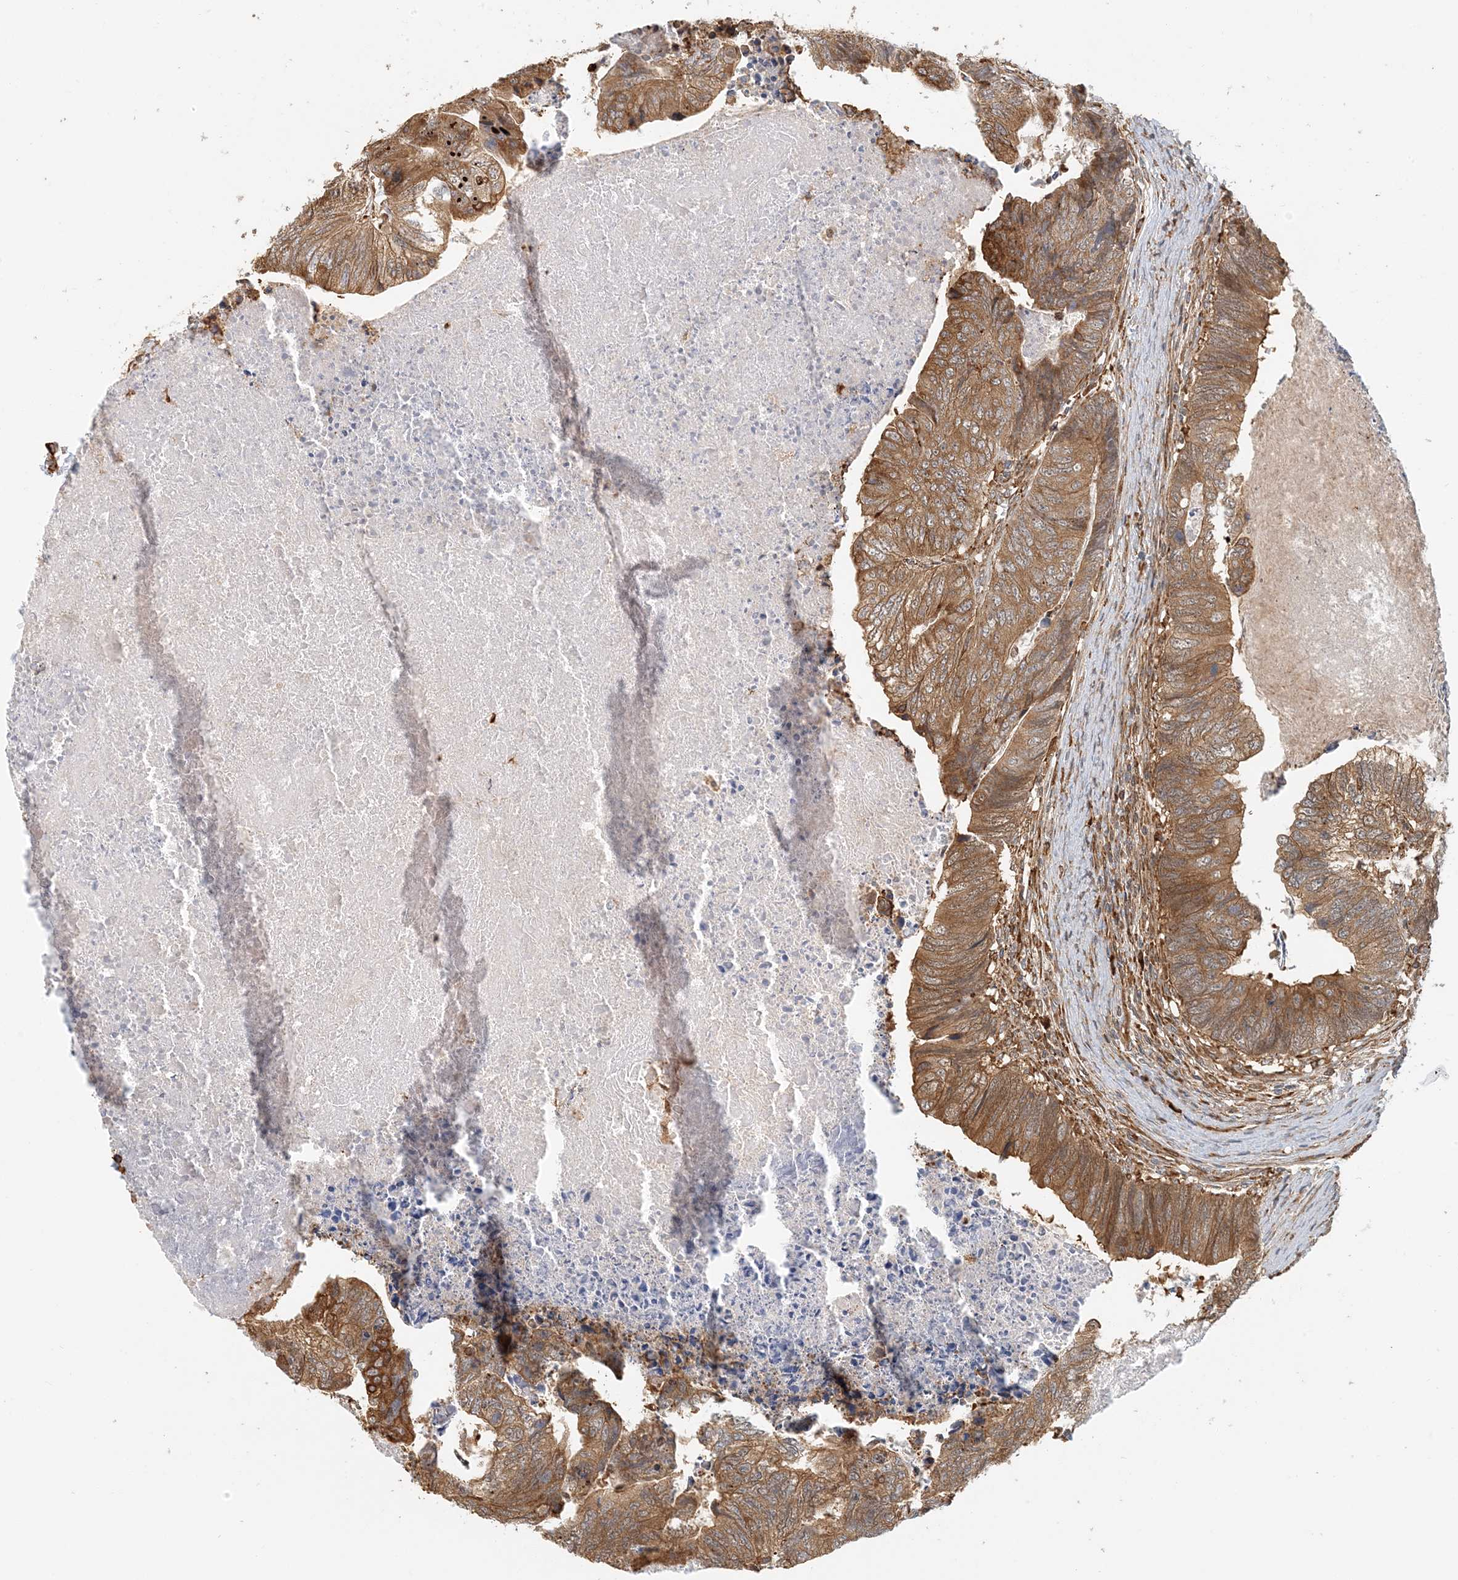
{"staining": {"intensity": "moderate", "quantity": ">75%", "location": "cytoplasmic/membranous"}, "tissue": "colorectal cancer", "cell_type": "Tumor cells", "image_type": "cancer", "snomed": [{"axis": "morphology", "description": "Adenocarcinoma, NOS"}, {"axis": "topography", "description": "Colon"}], "caption": "Protein analysis of adenocarcinoma (colorectal) tissue exhibits moderate cytoplasmic/membranous expression in about >75% of tumor cells.", "gene": "HNMT", "patient": {"sex": "female", "age": 67}}